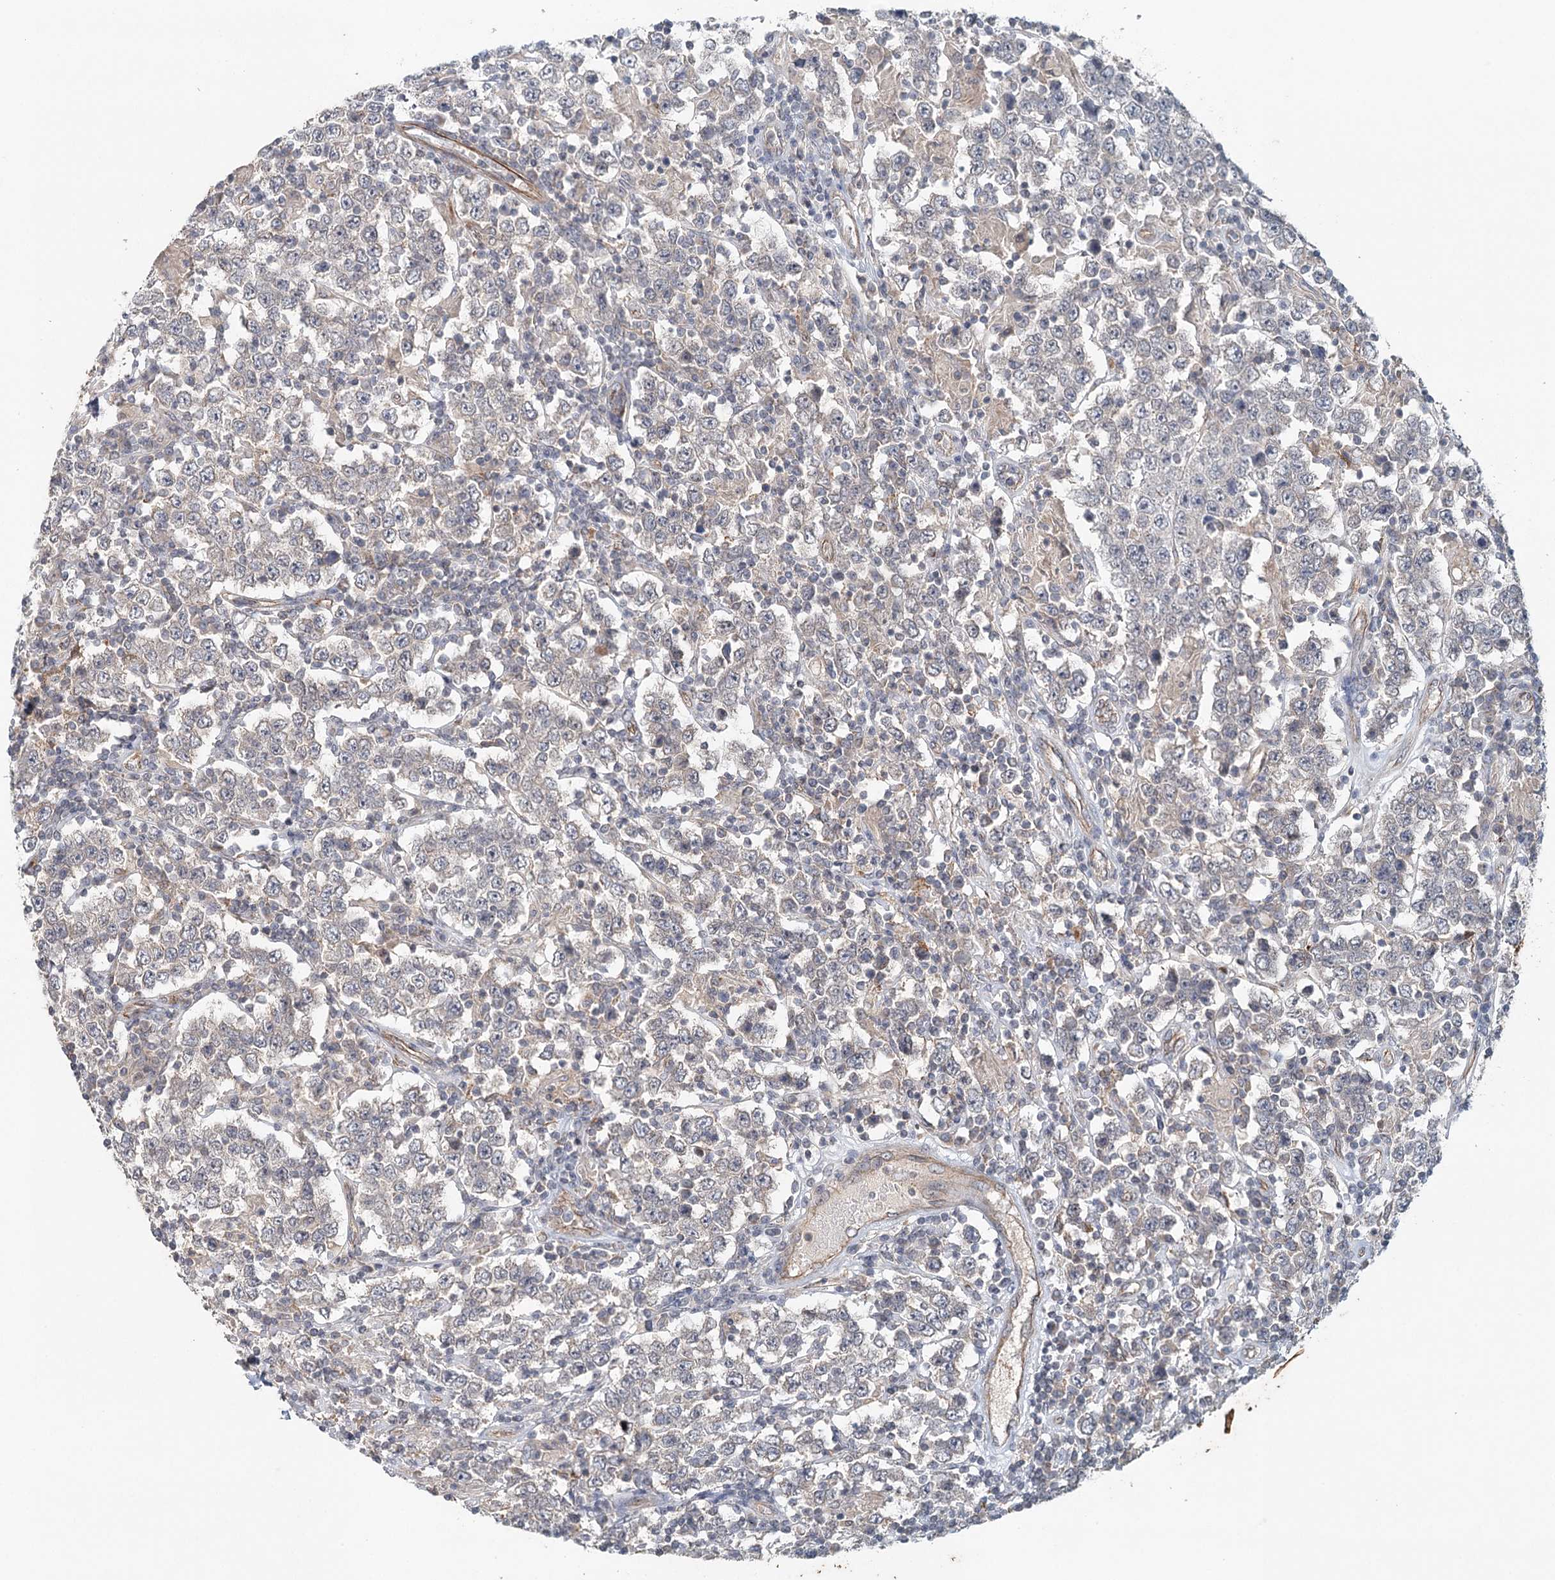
{"staining": {"intensity": "negative", "quantity": "none", "location": "none"}, "tissue": "testis cancer", "cell_type": "Tumor cells", "image_type": "cancer", "snomed": [{"axis": "morphology", "description": "Normal tissue, NOS"}, {"axis": "morphology", "description": "Urothelial carcinoma, High grade"}, {"axis": "morphology", "description": "Seminoma, NOS"}, {"axis": "morphology", "description": "Carcinoma, Embryonal, NOS"}, {"axis": "topography", "description": "Urinary bladder"}, {"axis": "topography", "description": "Testis"}], "caption": "Testis cancer stained for a protein using immunohistochemistry (IHC) reveals no expression tumor cells.", "gene": "SYNPO", "patient": {"sex": "male", "age": 41}}